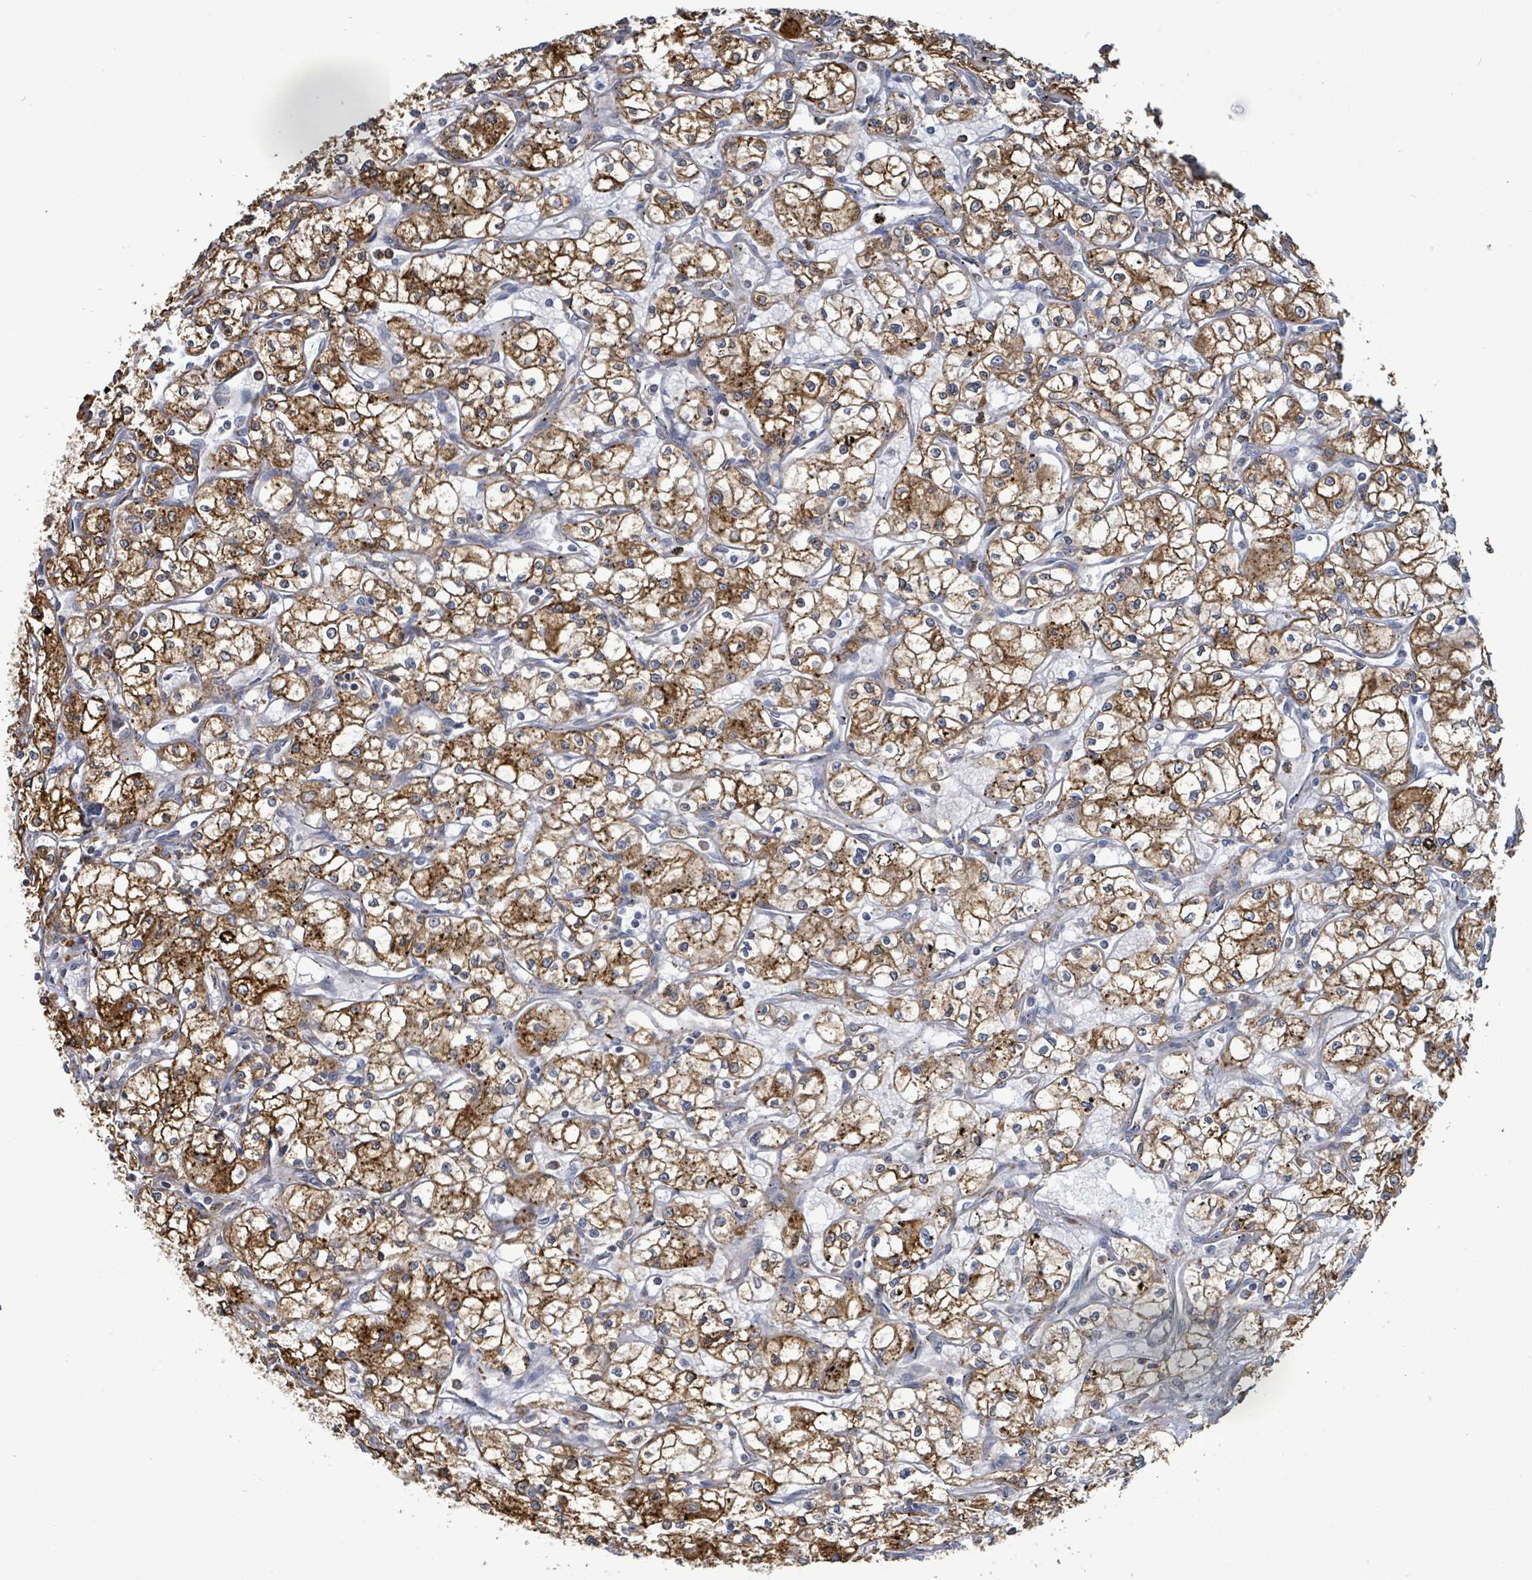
{"staining": {"intensity": "moderate", "quantity": ">75%", "location": "cytoplasmic/membranous"}, "tissue": "renal cancer", "cell_type": "Tumor cells", "image_type": "cancer", "snomed": [{"axis": "morphology", "description": "Adenocarcinoma, NOS"}, {"axis": "topography", "description": "Kidney"}], "caption": "Human renal cancer stained with a brown dye reveals moderate cytoplasmic/membranous positive staining in about >75% of tumor cells.", "gene": "RFPL4A", "patient": {"sex": "male", "age": 59}}